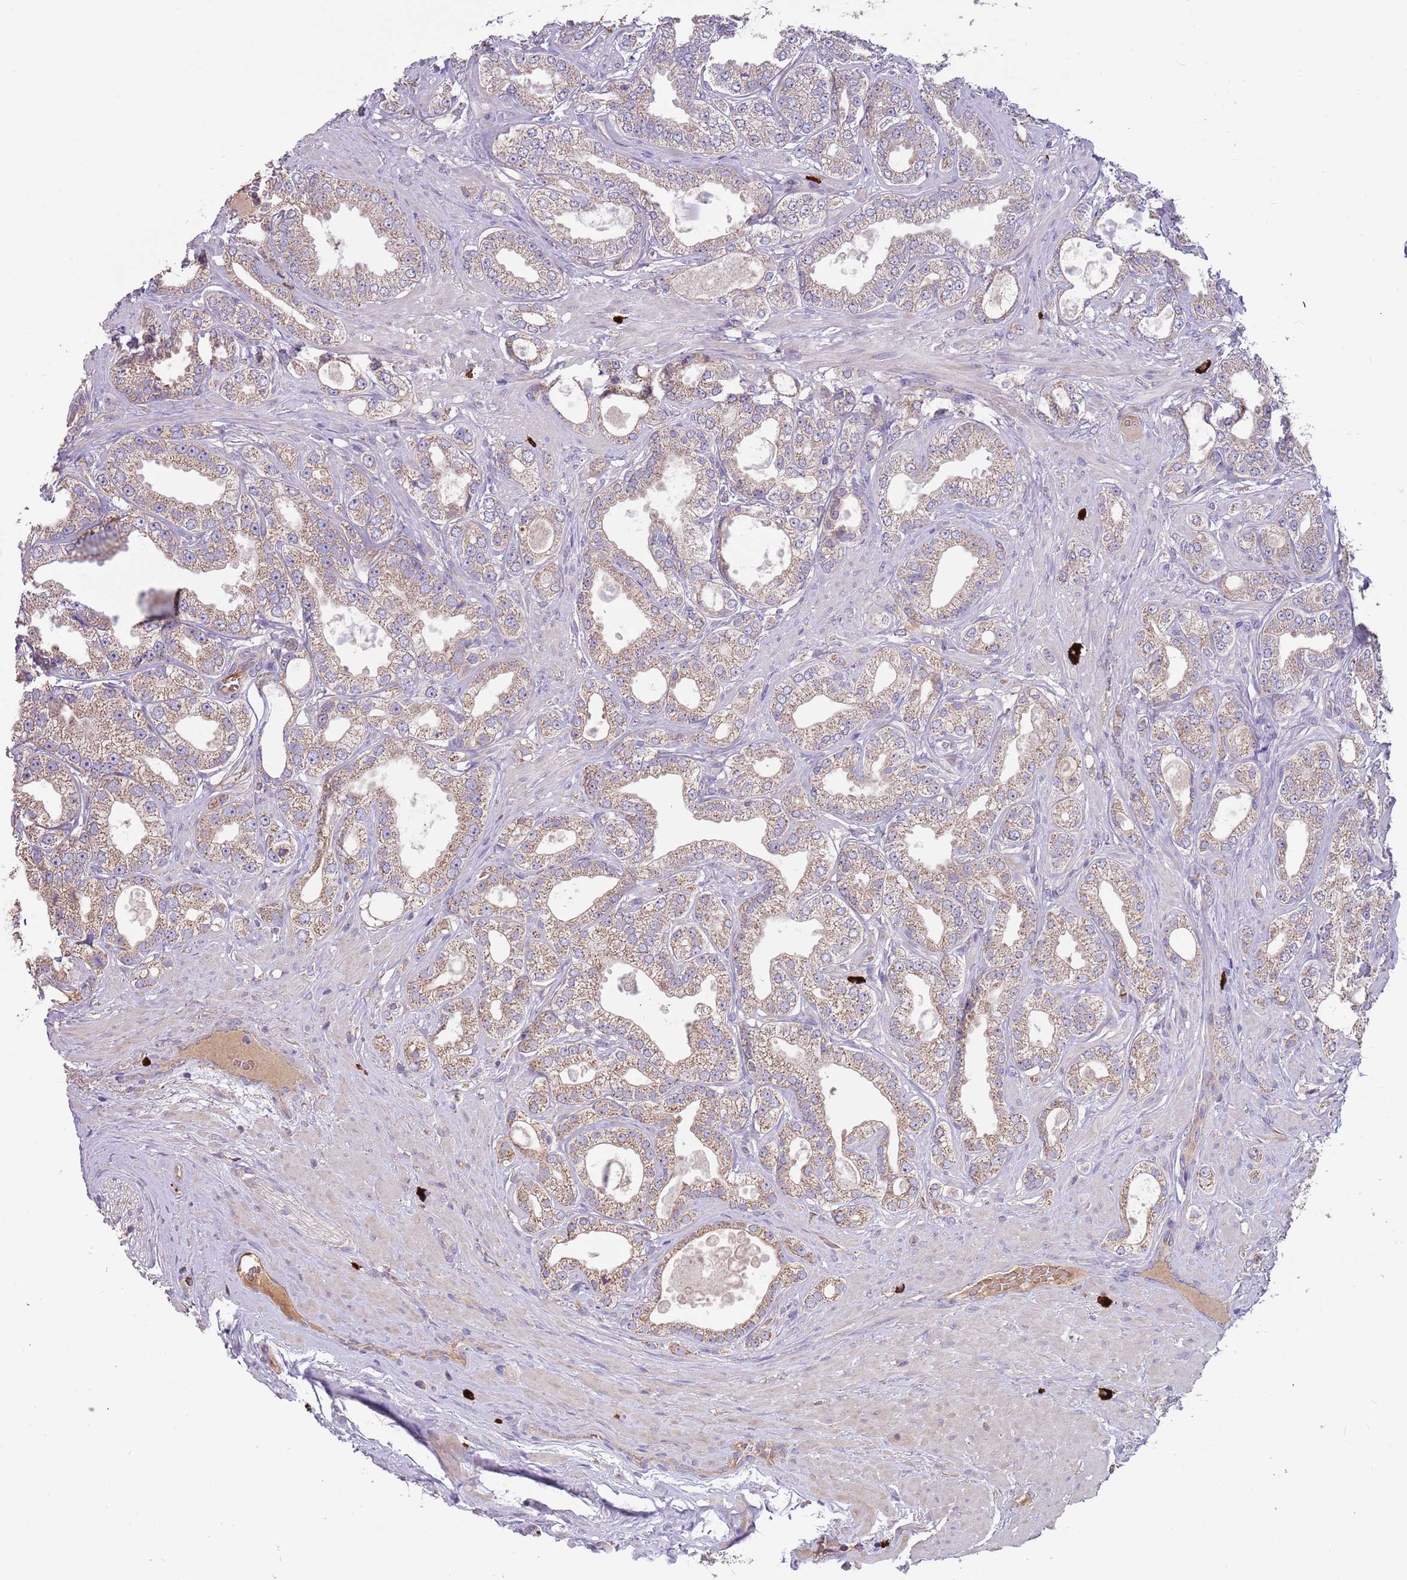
{"staining": {"intensity": "moderate", "quantity": ">75%", "location": "cytoplasmic/membranous"}, "tissue": "prostate cancer", "cell_type": "Tumor cells", "image_type": "cancer", "snomed": [{"axis": "morphology", "description": "Adenocarcinoma, Low grade"}, {"axis": "topography", "description": "Prostate"}], "caption": "Prostate cancer (adenocarcinoma (low-grade)) stained with DAB (3,3'-diaminobenzidine) immunohistochemistry (IHC) displays medium levels of moderate cytoplasmic/membranous expression in approximately >75% of tumor cells.", "gene": "TRMO", "patient": {"sex": "male", "age": 63}}